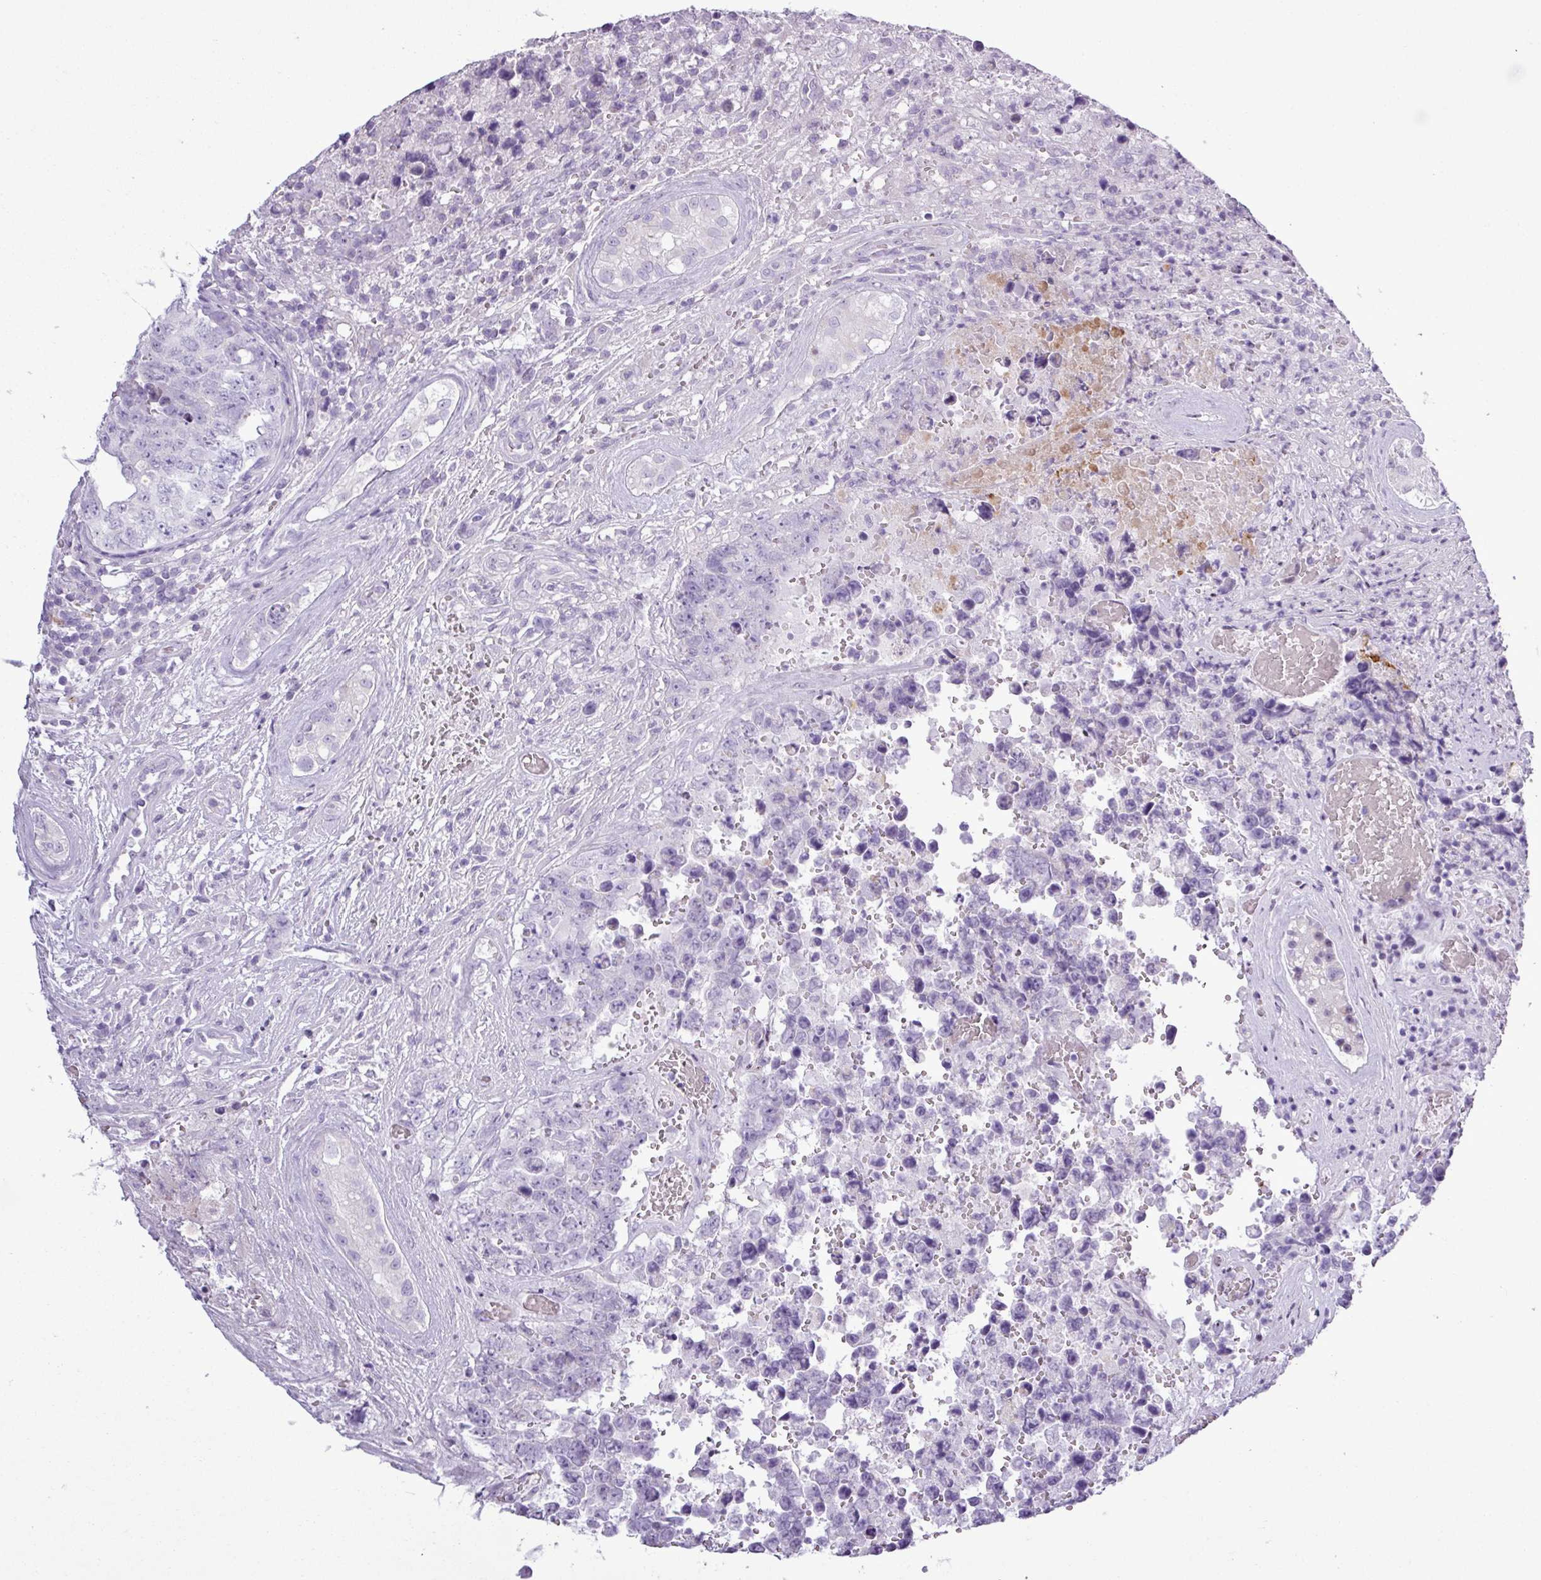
{"staining": {"intensity": "negative", "quantity": "none", "location": "none"}, "tissue": "testis cancer", "cell_type": "Tumor cells", "image_type": "cancer", "snomed": [{"axis": "morphology", "description": "Normal tissue, NOS"}, {"axis": "morphology", "description": "Carcinoma, Embryonal, NOS"}, {"axis": "topography", "description": "Testis"}, {"axis": "topography", "description": "Epididymis"}], "caption": "Protein analysis of testis cancer displays no significant positivity in tumor cells.", "gene": "ALDH3A1", "patient": {"sex": "male", "age": 25}}